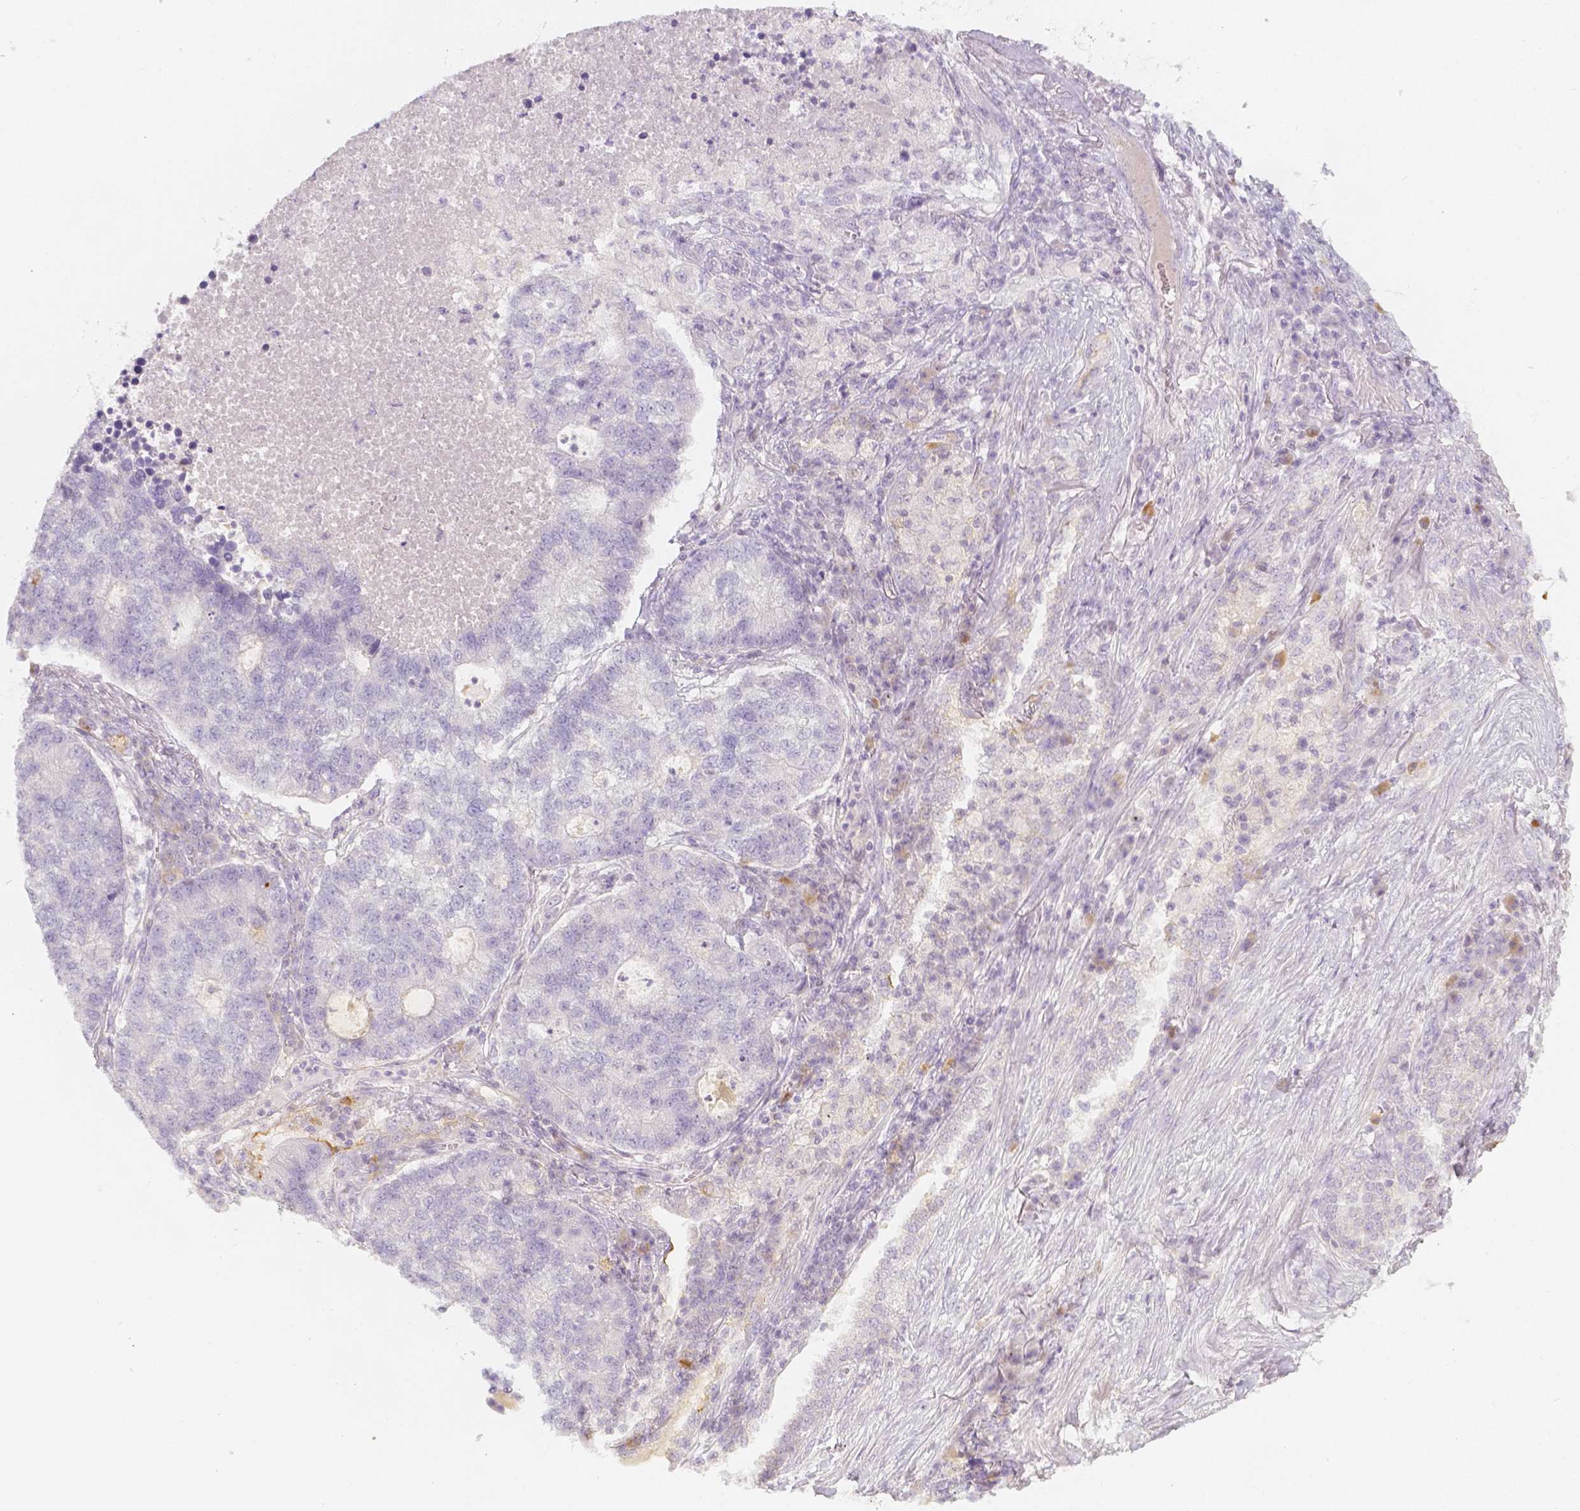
{"staining": {"intensity": "negative", "quantity": "none", "location": "none"}, "tissue": "lung cancer", "cell_type": "Tumor cells", "image_type": "cancer", "snomed": [{"axis": "morphology", "description": "Adenocarcinoma, NOS"}, {"axis": "topography", "description": "Lung"}], "caption": "Tumor cells are negative for brown protein staining in lung cancer.", "gene": "BATF", "patient": {"sex": "male", "age": 57}}